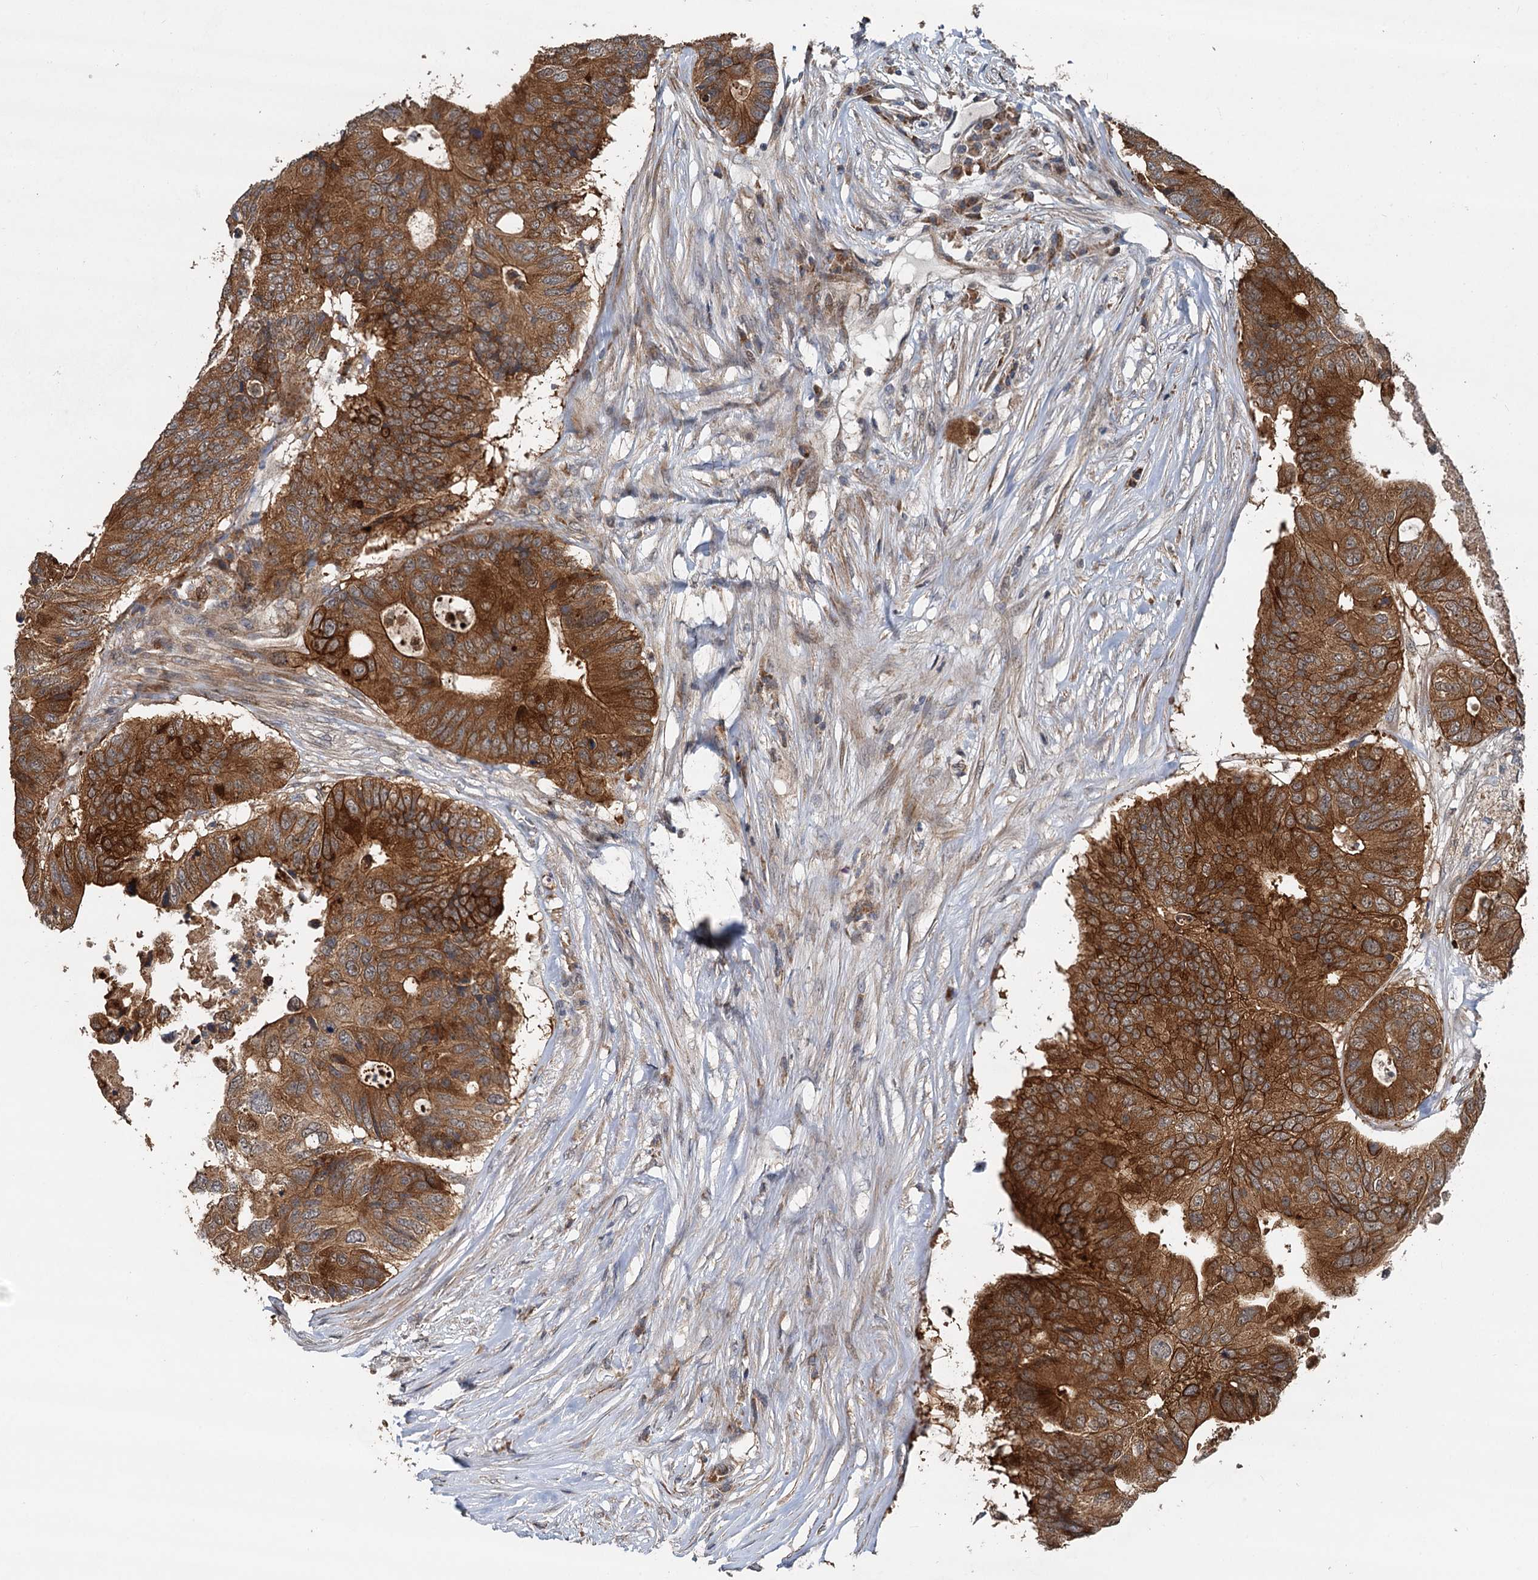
{"staining": {"intensity": "strong", "quantity": ">75%", "location": "cytoplasmic/membranous"}, "tissue": "colorectal cancer", "cell_type": "Tumor cells", "image_type": "cancer", "snomed": [{"axis": "morphology", "description": "Adenocarcinoma, NOS"}, {"axis": "topography", "description": "Colon"}], "caption": "This is an image of immunohistochemistry (IHC) staining of colorectal cancer (adenocarcinoma), which shows strong staining in the cytoplasmic/membranous of tumor cells.", "gene": "LRRK2", "patient": {"sex": "male", "age": 71}}